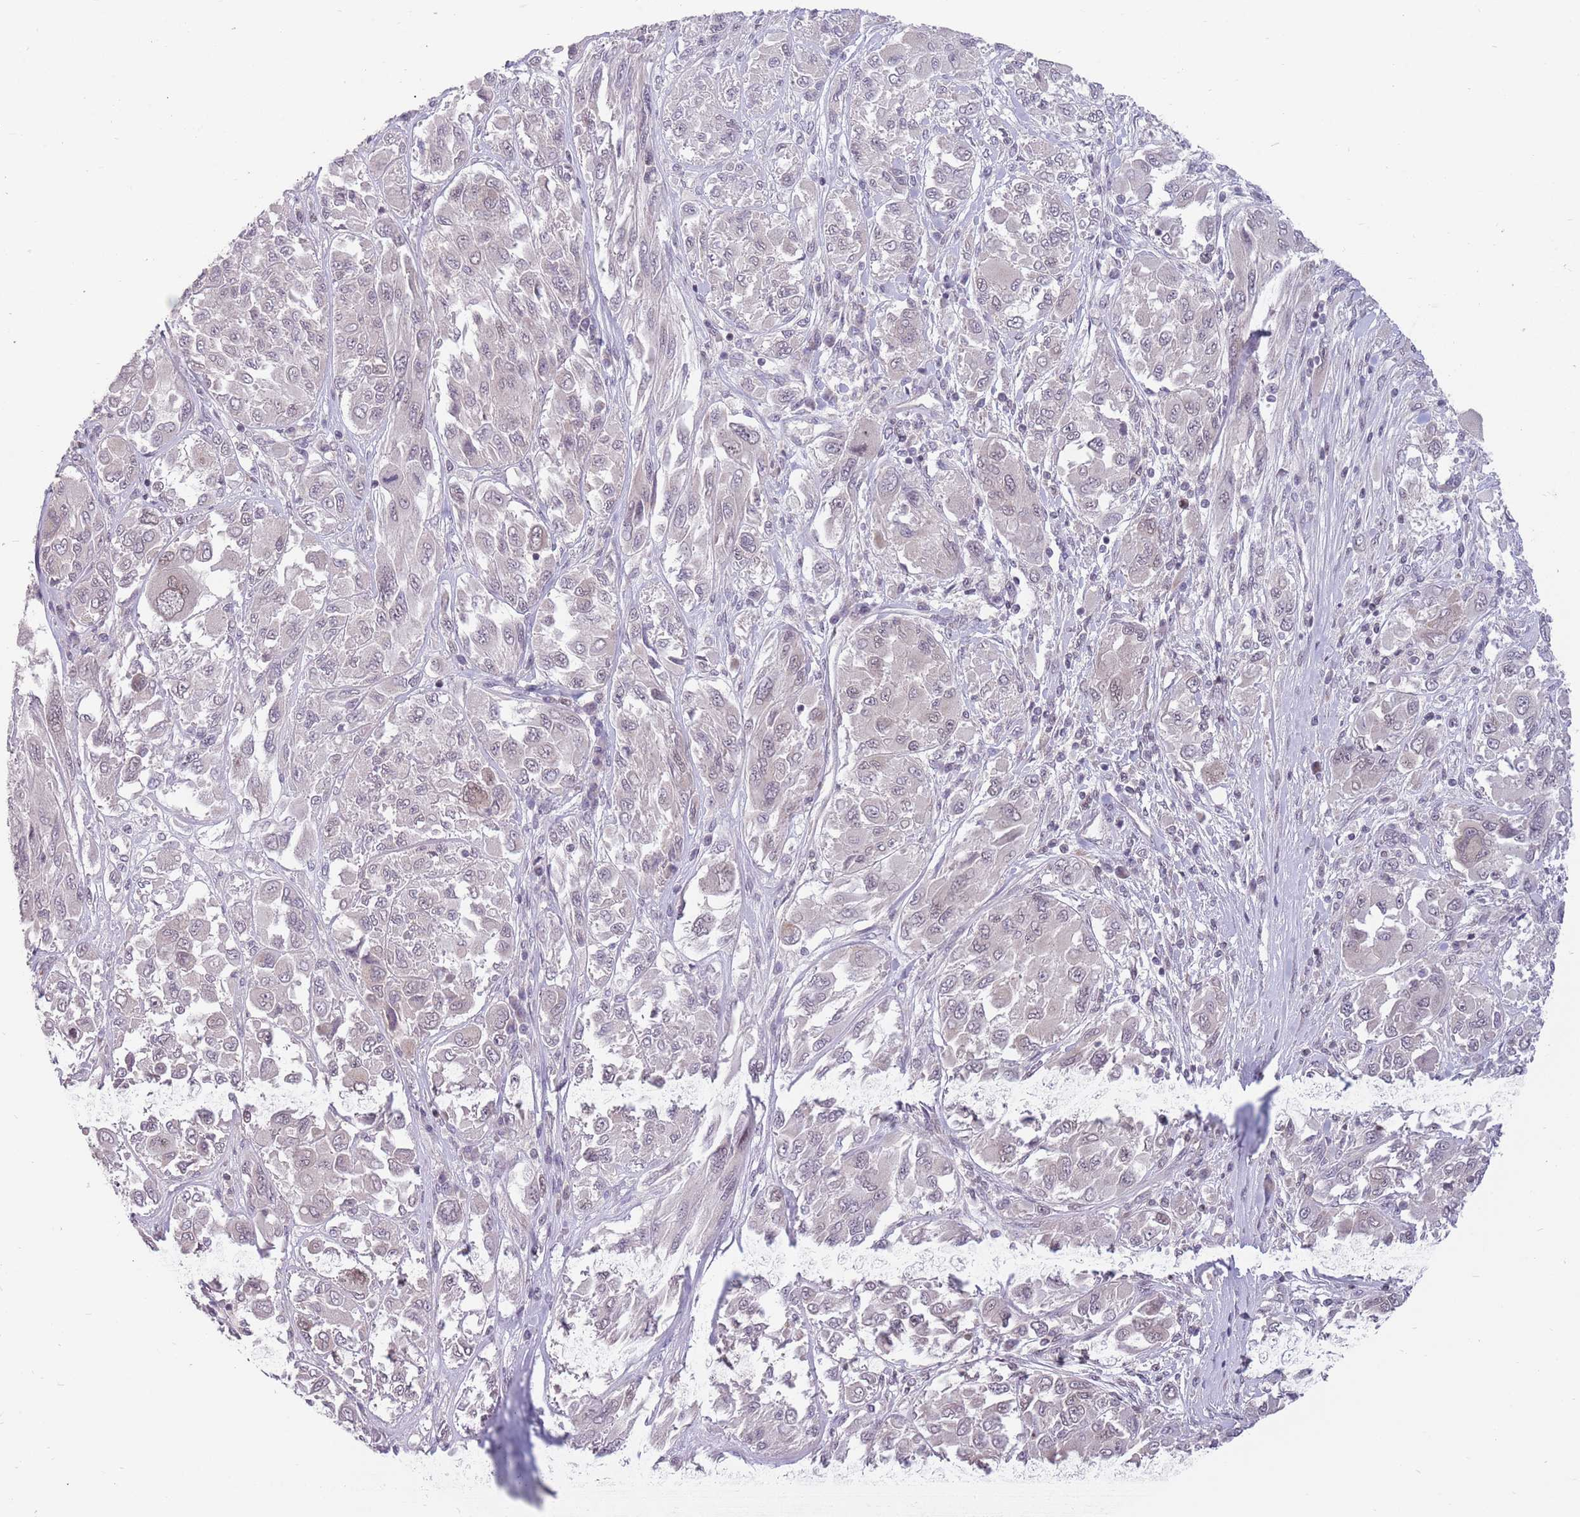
{"staining": {"intensity": "weak", "quantity": "<25%", "location": "nuclear"}, "tissue": "melanoma", "cell_type": "Tumor cells", "image_type": "cancer", "snomed": [{"axis": "morphology", "description": "Malignant melanoma, NOS"}, {"axis": "topography", "description": "Skin"}], "caption": "High power microscopy photomicrograph of an immunohistochemistry micrograph of melanoma, revealing no significant expression in tumor cells. Nuclei are stained in blue.", "gene": "ZNF574", "patient": {"sex": "female", "age": 91}}